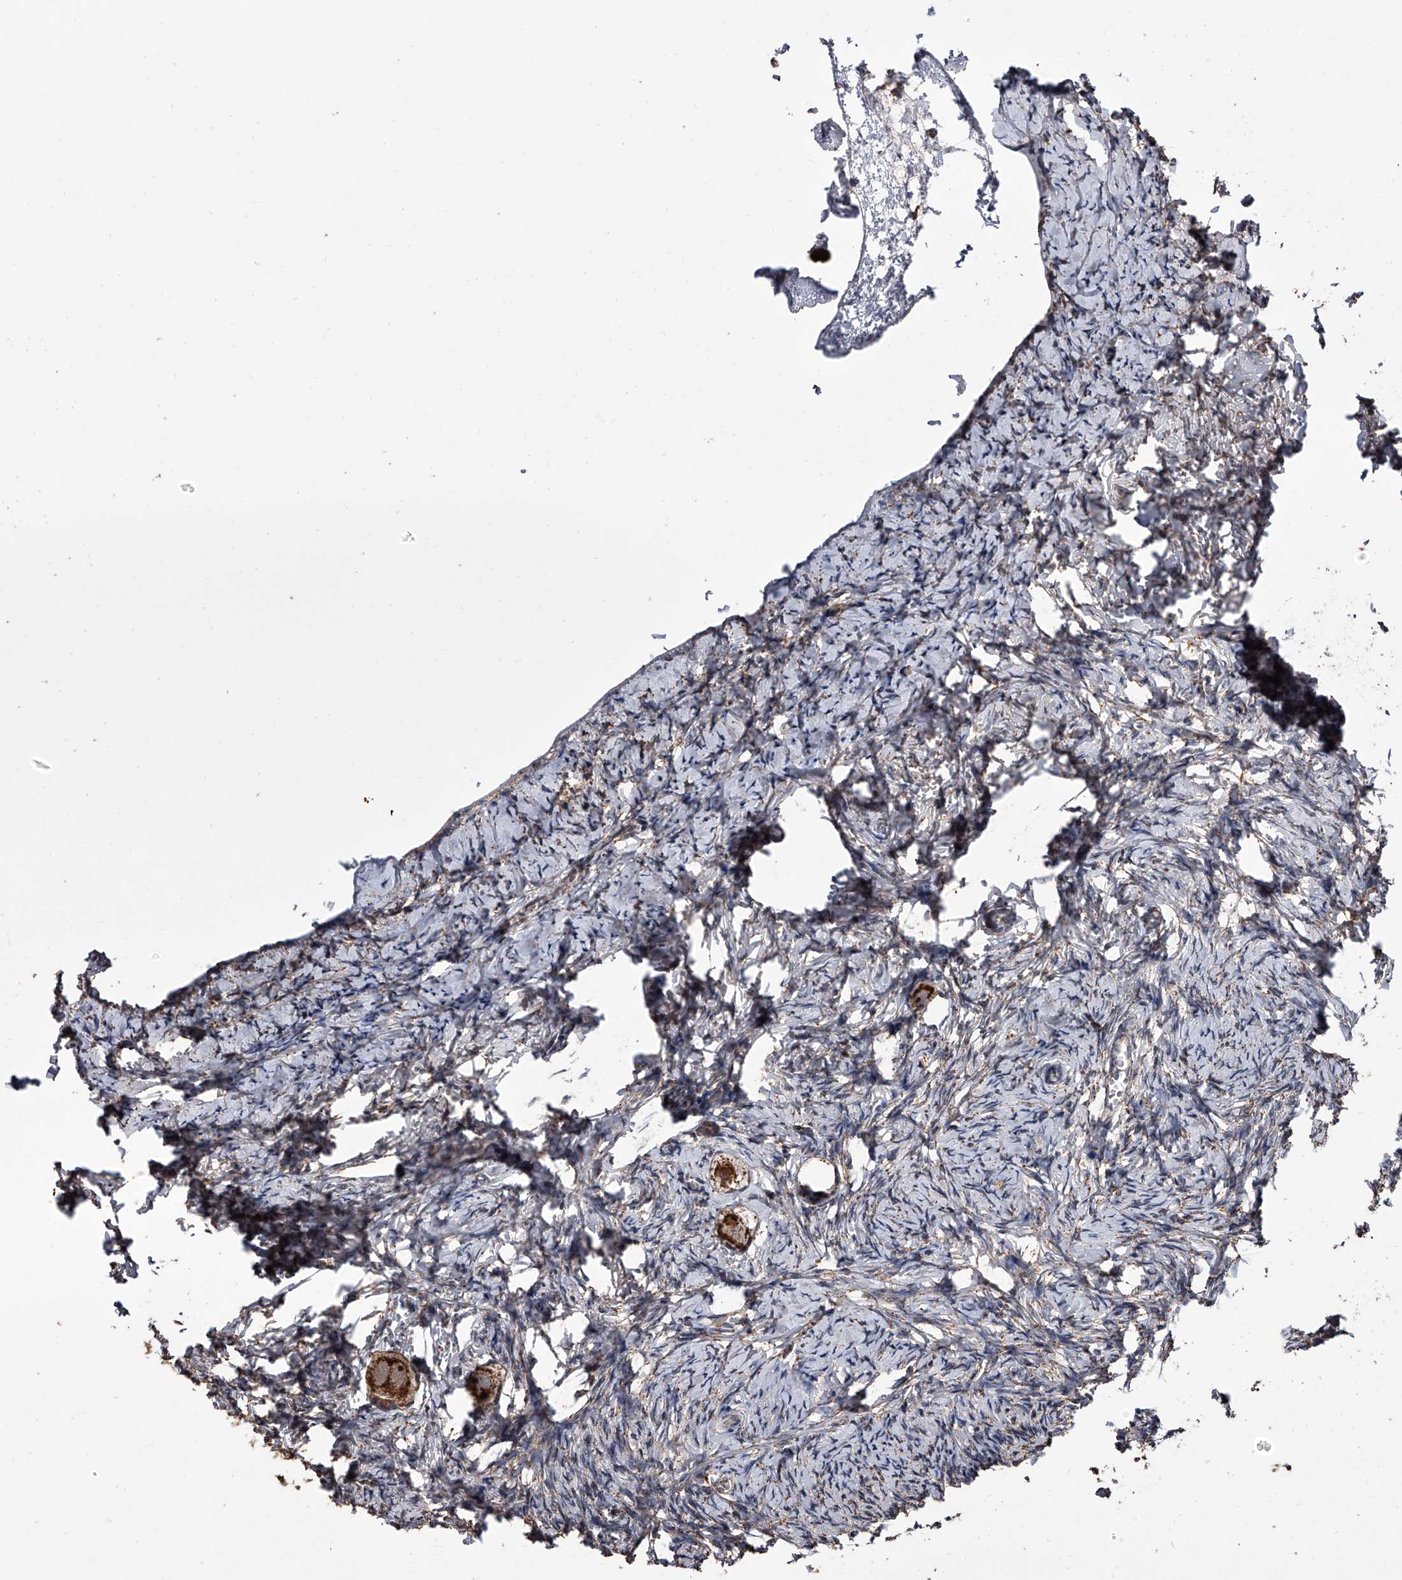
{"staining": {"intensity": "strong", "quantity": ">75%", "location": "cytoplasmic/membranous"}, "tissue": "ovary", "cell_type": "Follicle cells", "image_type": "normal", "snomed": [{"axis": "morphology", "description": "Normal tissue, NOS"}, {"axis": "topography", "description": "Ovary"}], "caption": "Unremarkable ovary displays strong cytoplasmic/membranous expression in about >75% of follicle cells, visualized by immunohistochemistry.", "gene": "SMPDL3A", "patient": {"sex": "female", "age": 27}}